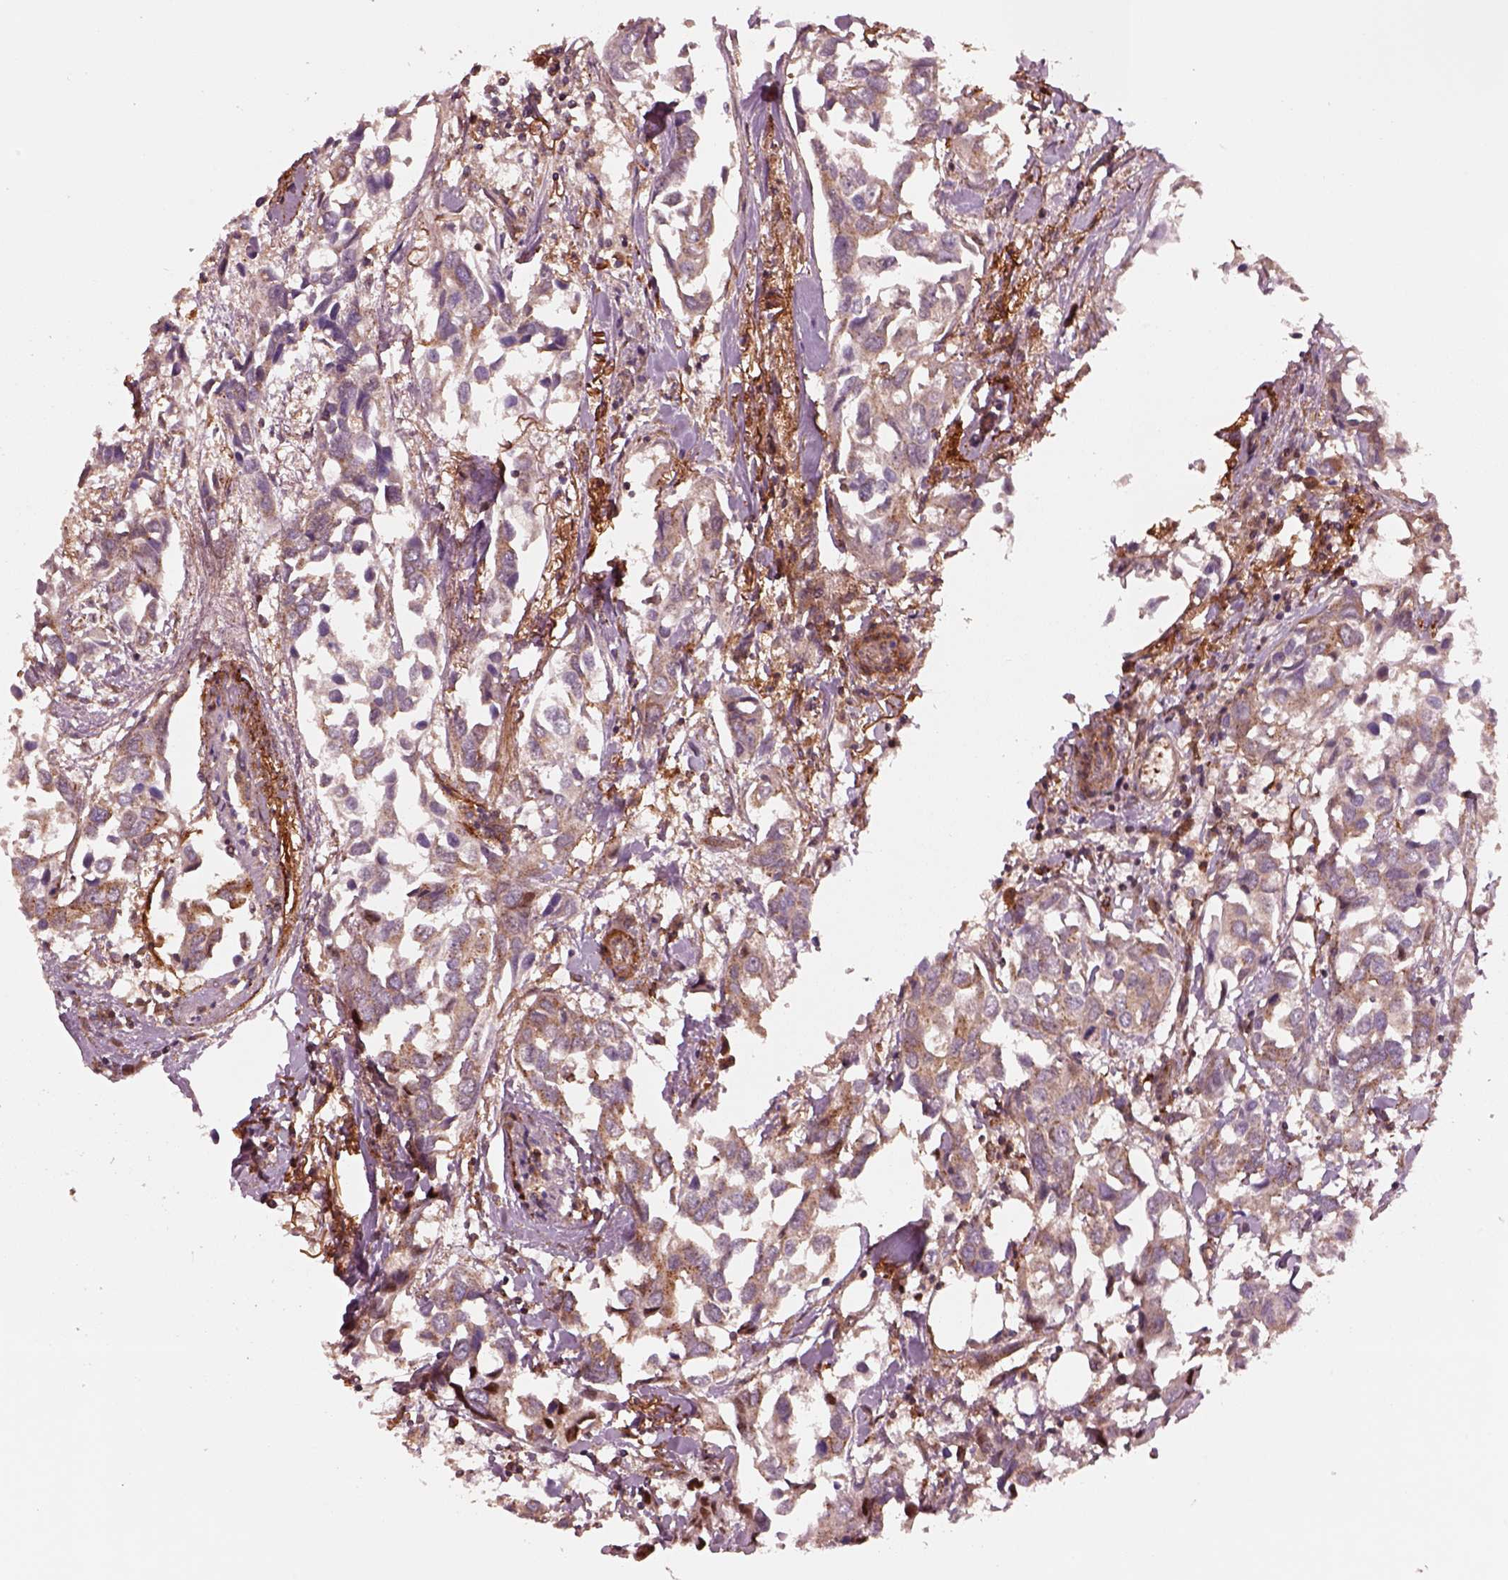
{"staining": {"intensity": "moderate", "quantity": "25%-75%", "location": "cytoplasmic/membranous"}, "tissue": "breast cancer", "cell_type": "Tumor cells", "image_type": "cancer", "snomed": [{"axis": "morphology", "description": "Duct carcinoma"}, {"axis": "topography", "description": "Breast"}], "caption": "Infiltrating ductal carcinoma (breast) stained with a brown dye shows moderate cytoplasmic/membranous positive positivity in about 25%-75% of tumor cells.", "gene": "WASHC2A", "patient": {"sex": "female", "age": 83}}